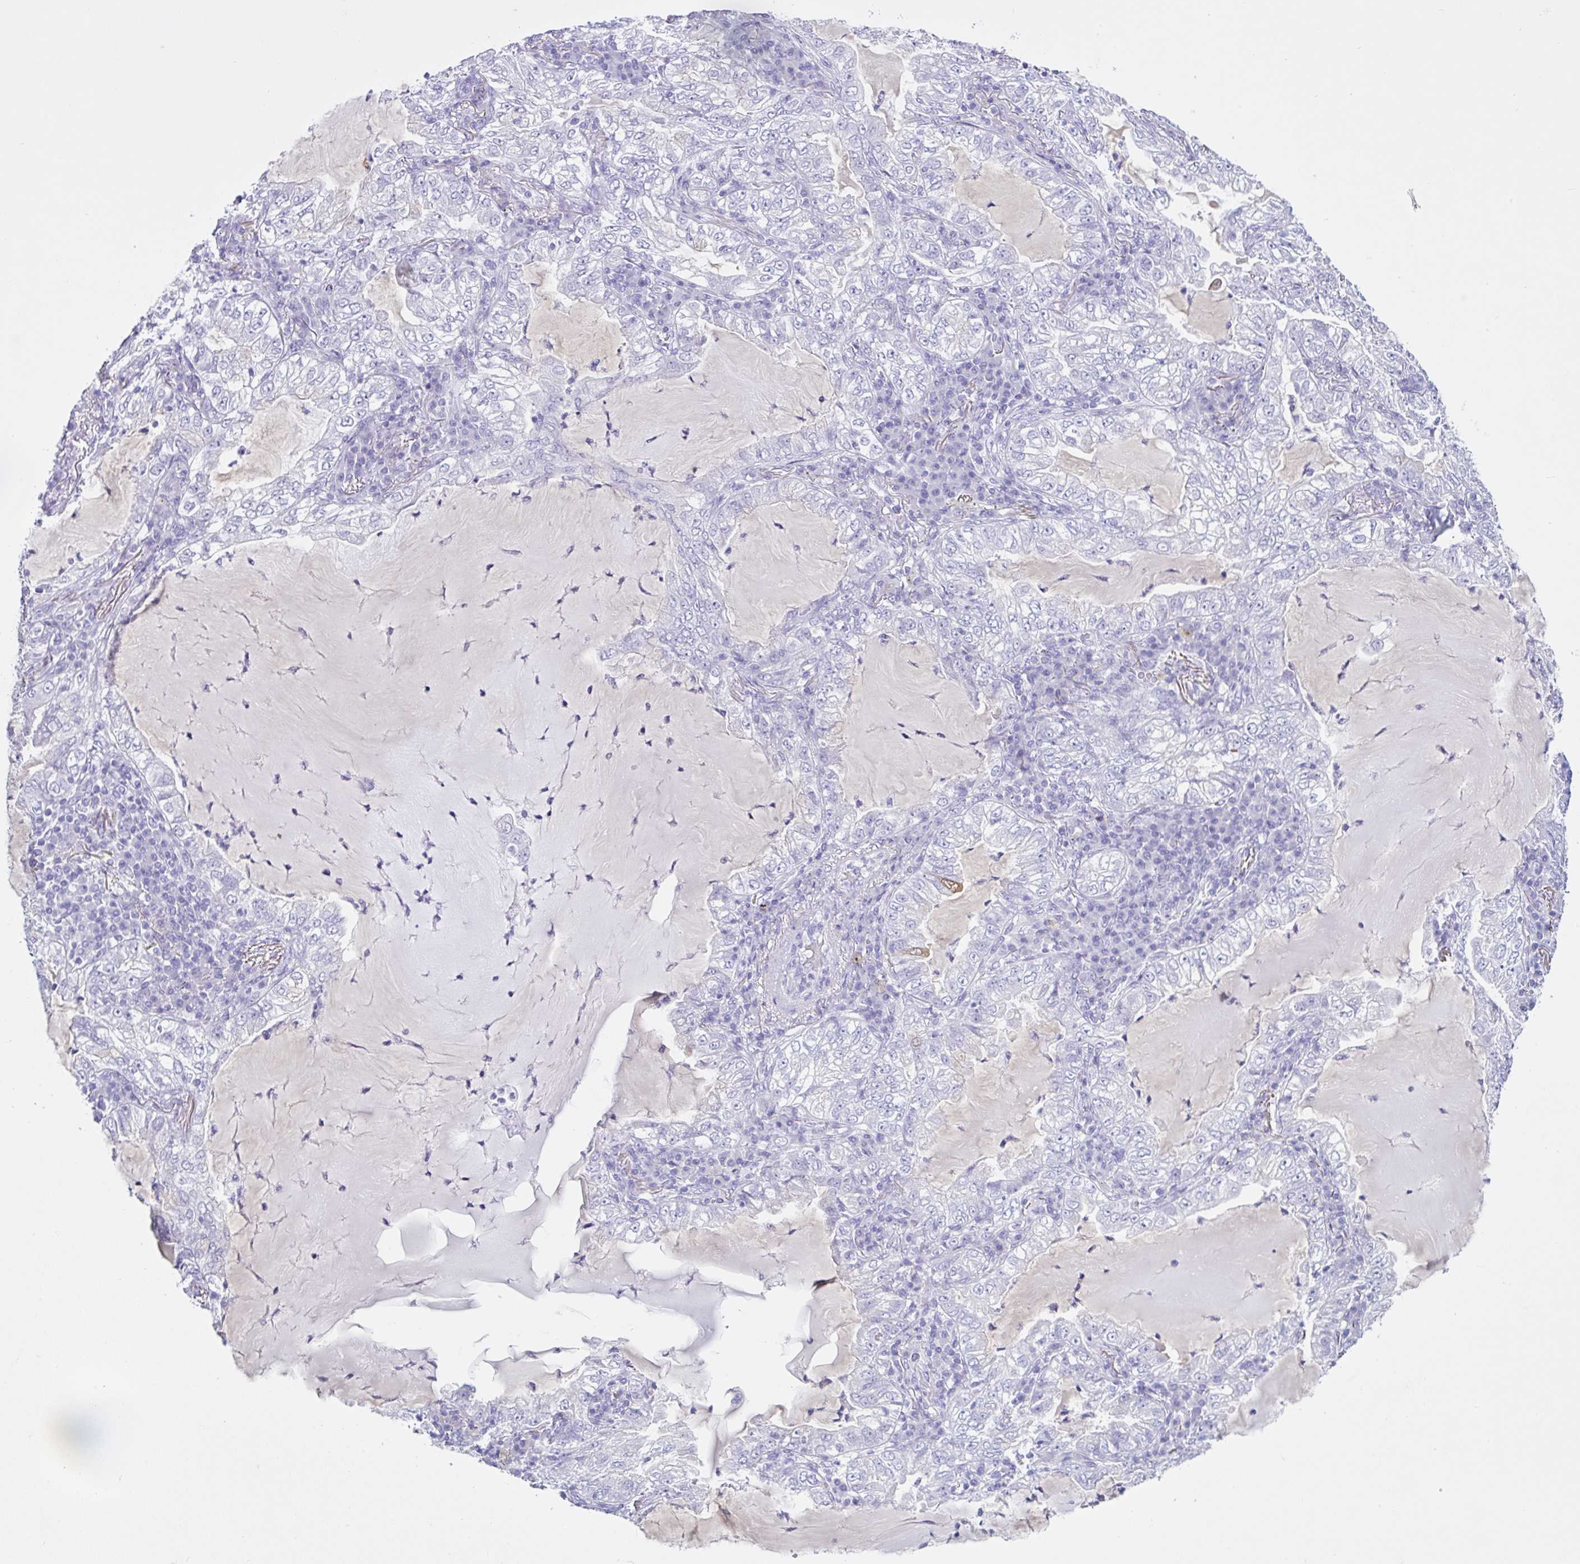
{"staining": {"intensity": "negative", "quantity": "none", "location": "none"}, "tissue": "lung cancer", "cell_type": "Tumor cells", "image_type": "cancer", "snomed": [{"axis": "morphology", "description": "Adenocarcinoma, NOS"}, {"axis": "topography", "description": "Lung"}], "caption": "High magnification brightfield microscopy of lung cancer (adenocarcinoma) stained with DAB (3,3'-diaminobenzidine) (brown) and counterstained with hematoxylin (blue): tumor cells show no significant positivity.", "gene": "CYP19A1", "patient": {"sex": "female", "age": 73}}